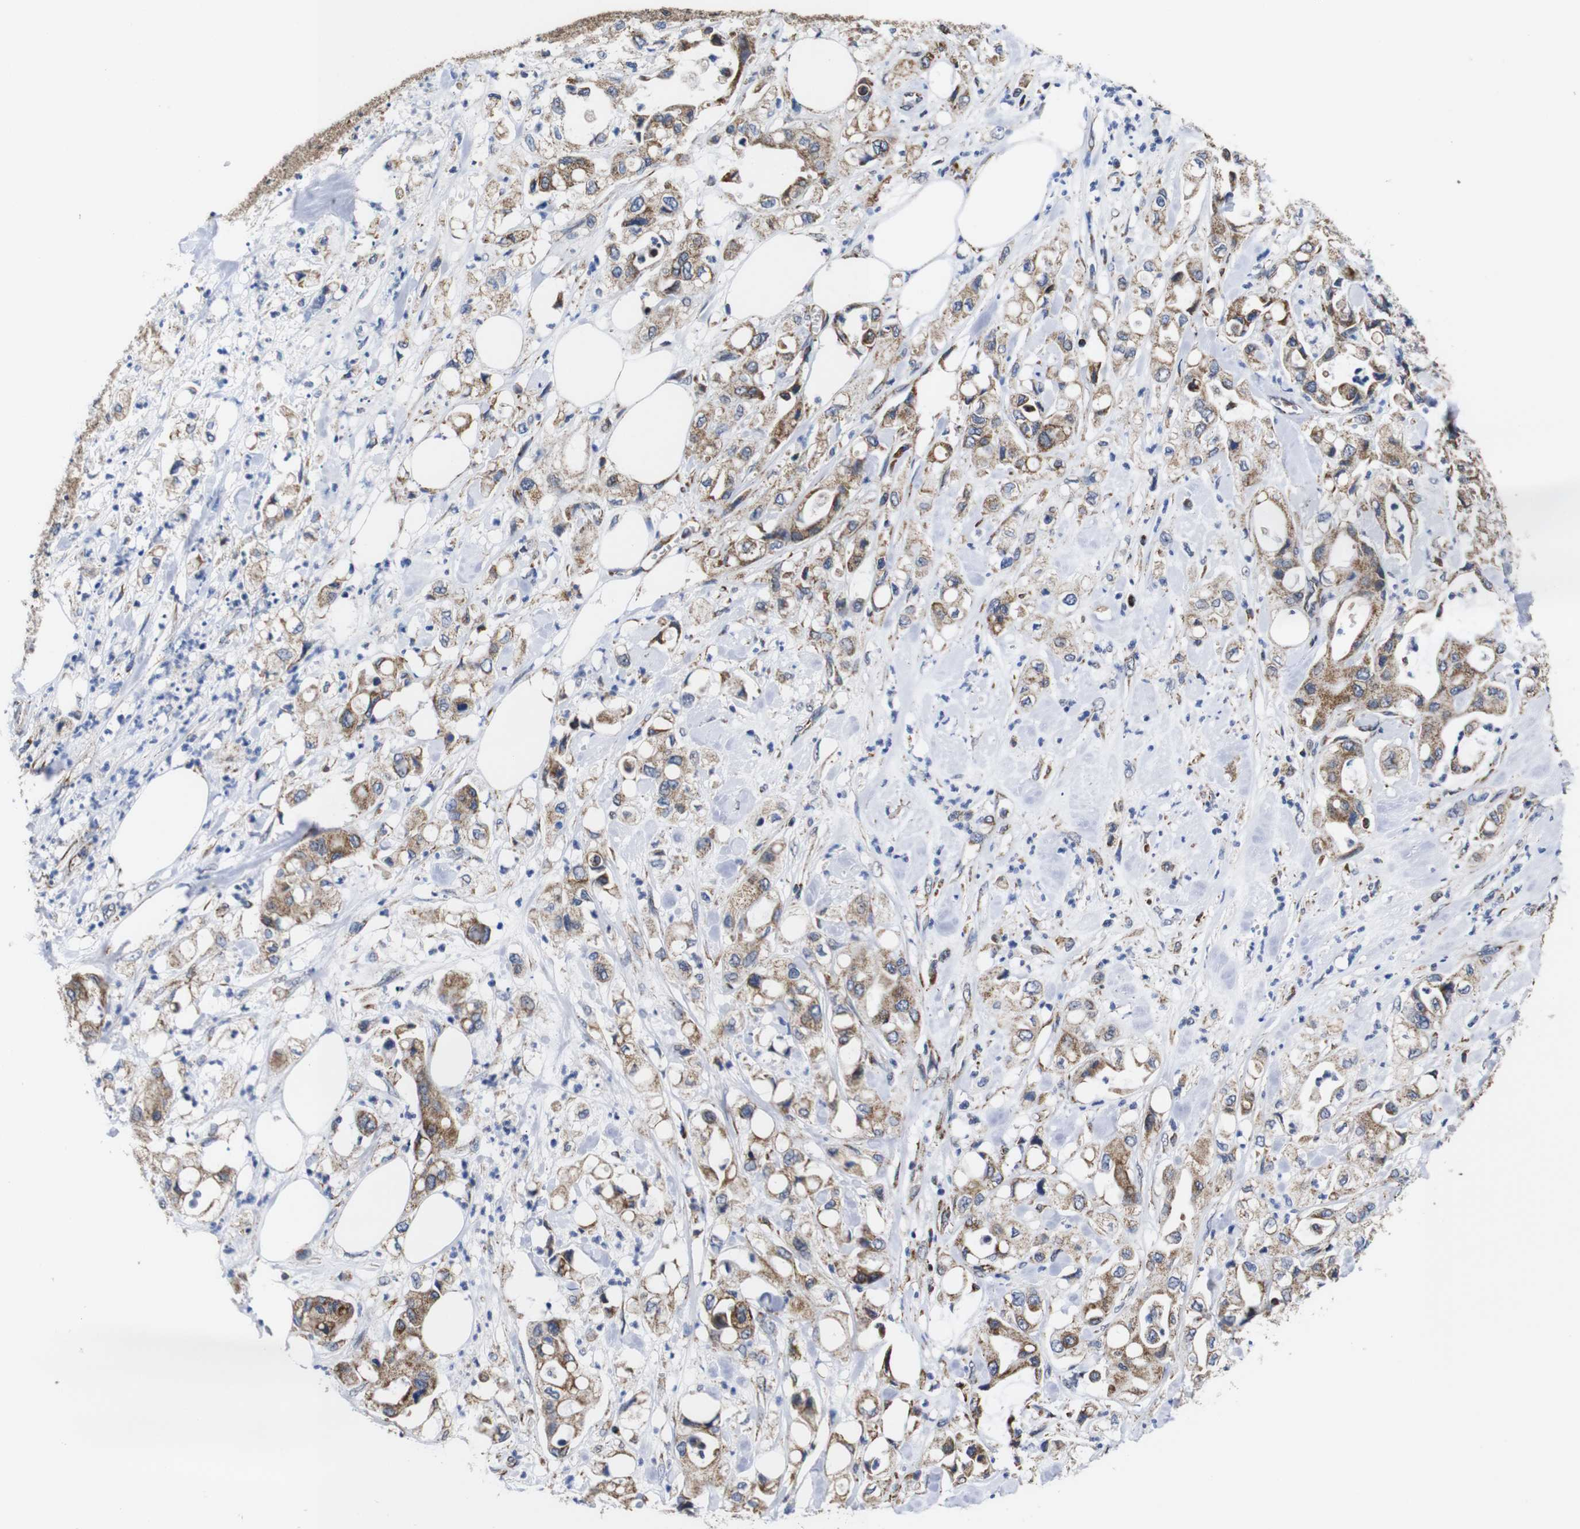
{"staining": {"intensity": "moderate", "quantity": ">75%", "location": "cytoplasmic/membranous"}, "tissue": "pancreatic cancer", "cell_type": "Tumor cells", "image_type": "cancer", "snomed": [{"axis": "morphology", "description": "Adenocarcinoma, NOS"}, {"axis": "topography", "description": "Pancreas"}], "caption": "A high-resolution histopathology image shows immunohistochemistry (IHC) staining of pancreatic cancer, which demonstrates moderate cytoplasmic/membranous positivity in about >75% of tumor cells.", "gene": "C17orf80", "patient": {"sex": "male", "age": 70}}